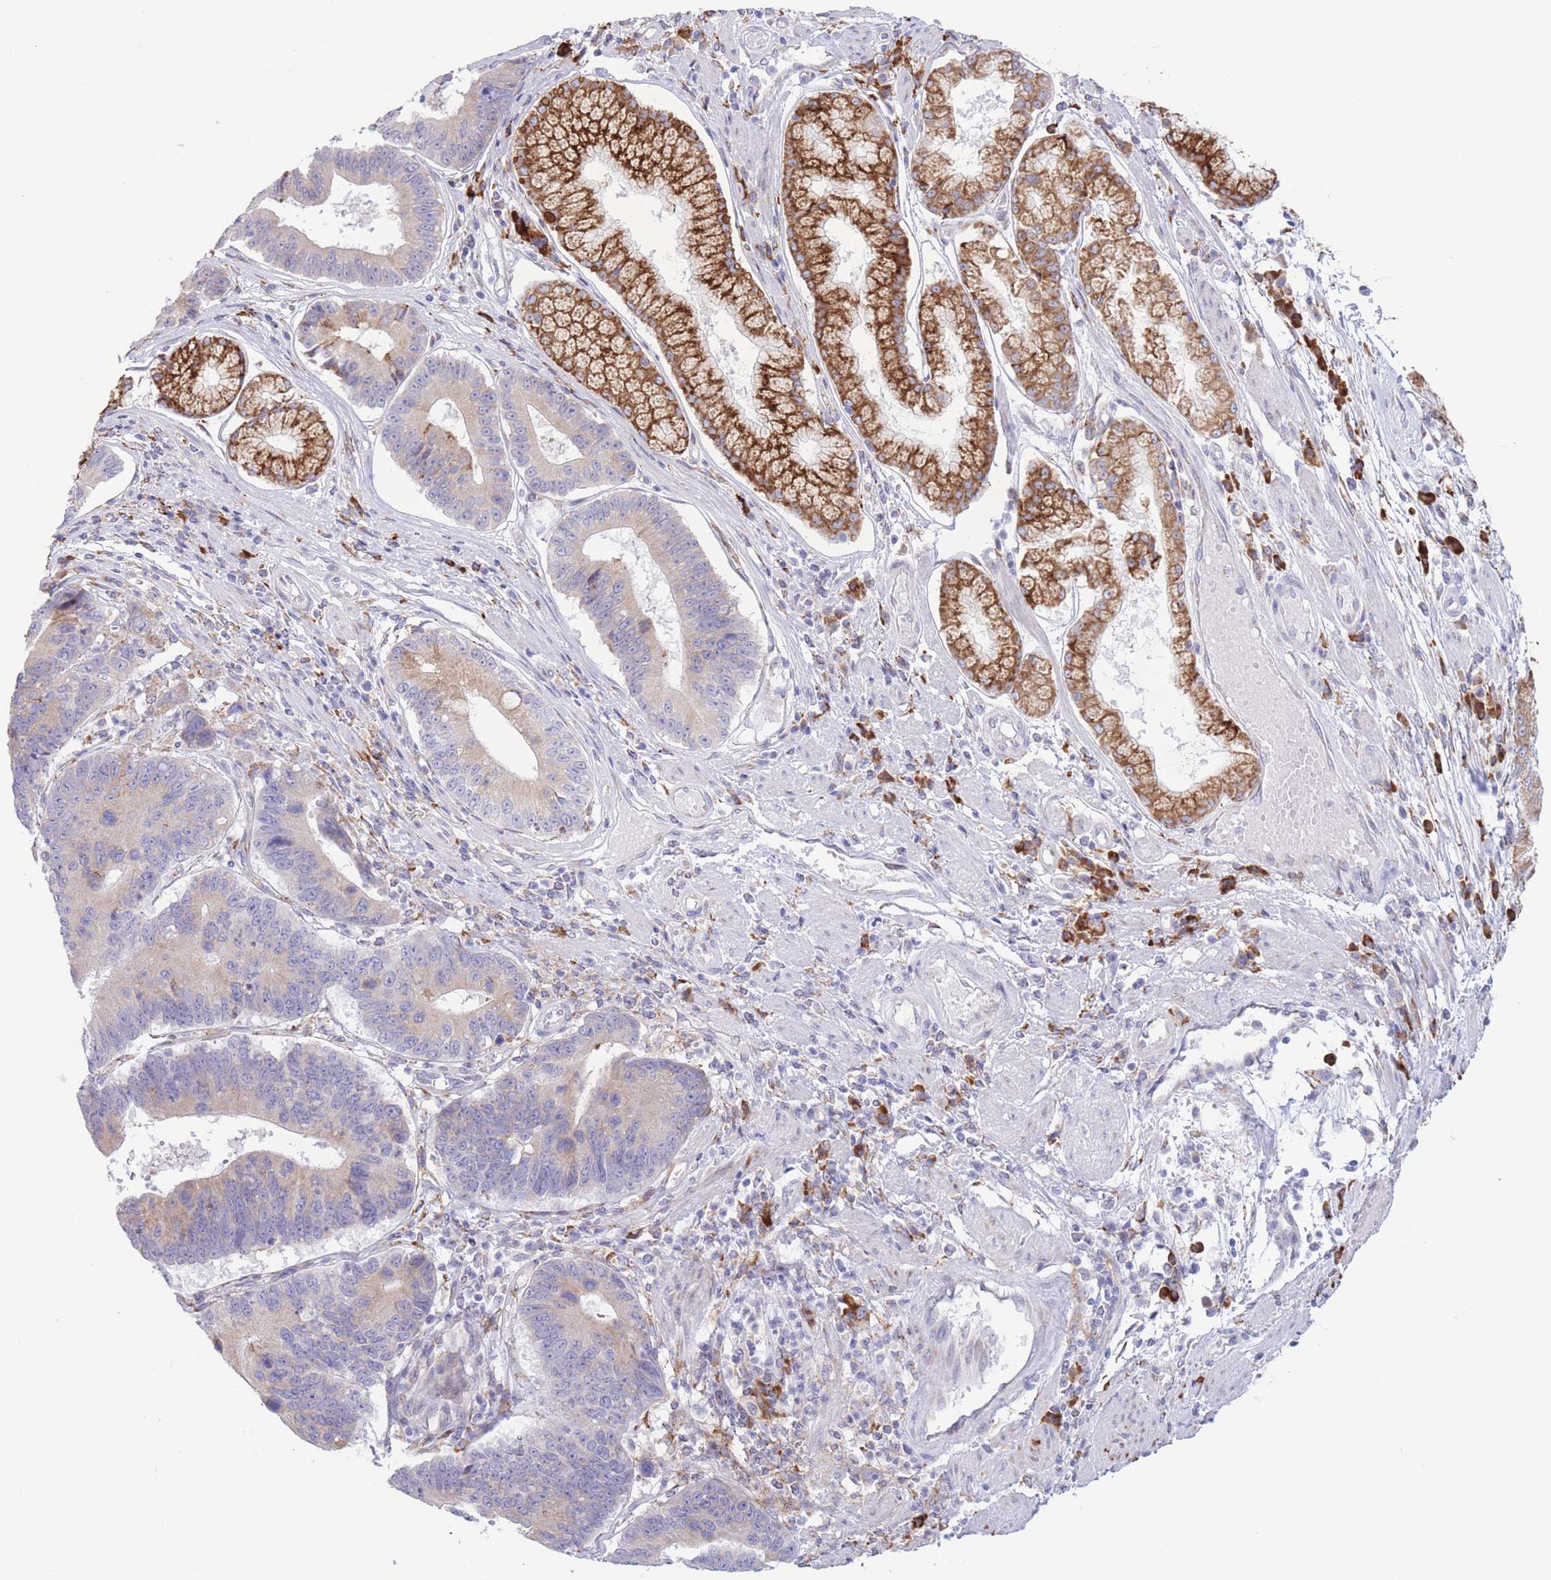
{"staining": {"intensity": "weak", "quantity": "<25%", "location": "cytoplasmic/membranous"}, "tissue": "stomach cancer", "cell_type": "Tumor cells", "image_type": "cancer", "snomed": [{"axis": "morphology", "description": "Adenocarcinoma, NOS"}, {"axis": "topography", "description": "Stomach"}], "caption": "Histopathology image shows no protein expression in tumor cells of stomach cancer (adenocarcinoma) tissue.", "gene": "MYDGF", "patient": {"sex": "male", "age": 59}}